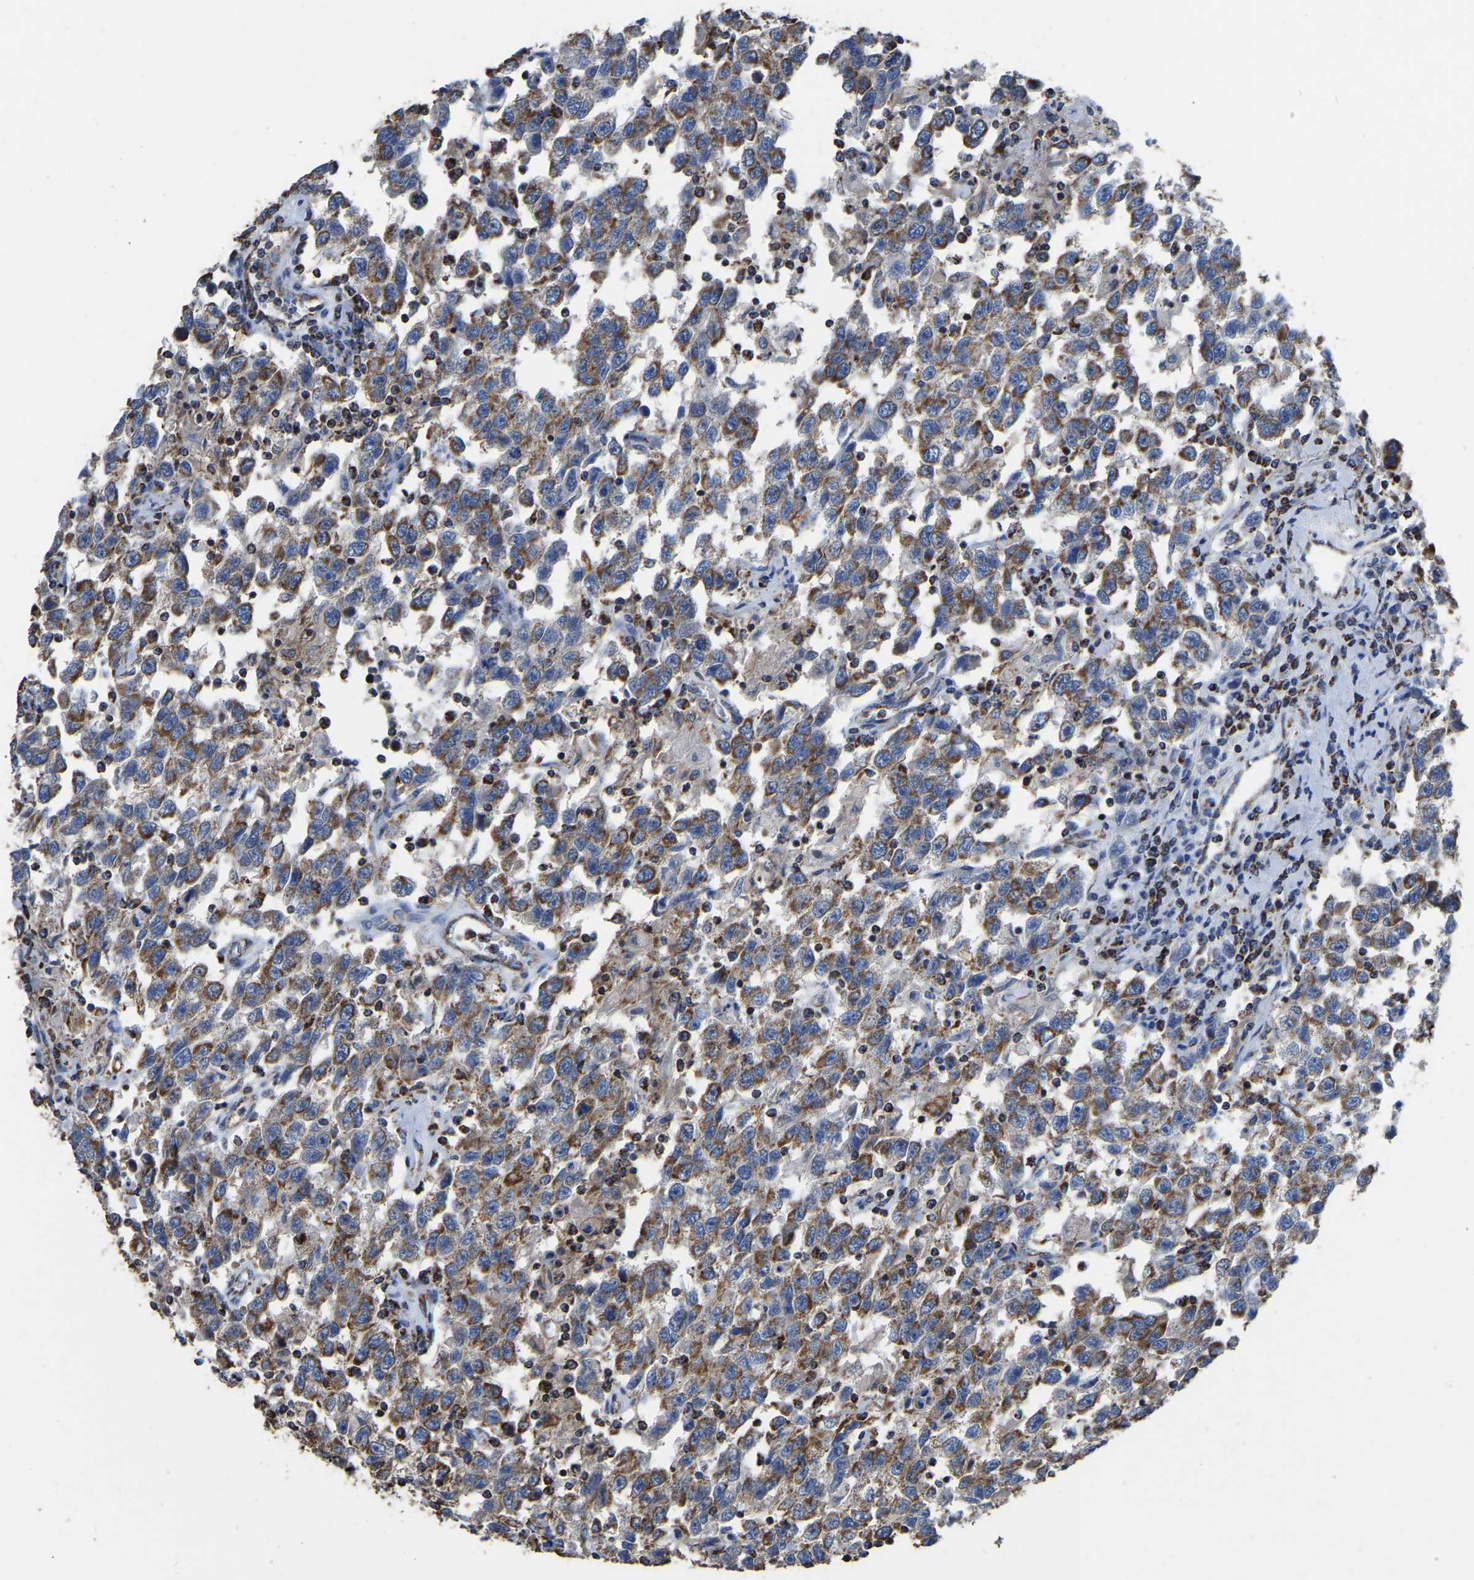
{"staining": {"intensity": "moderate", "quantity": ">75%", "location": "cytoplasmic/membranous"}, "tissue": "testis cancer", "cell_type": "Tumor cells", "image_type": "cancer", "snomed": [{"axis": "morphology", "description": "Seminoma, NOS"}, {"axis": "topography", "description": "Testis"}], "caption": "Testis cancer (seminoma) stained for a protein reveals moderate cytoplasmic/membranous positivity in tumor cells.", "gene": "ETFA", "patient": {"sex": "male", "age": 41}}